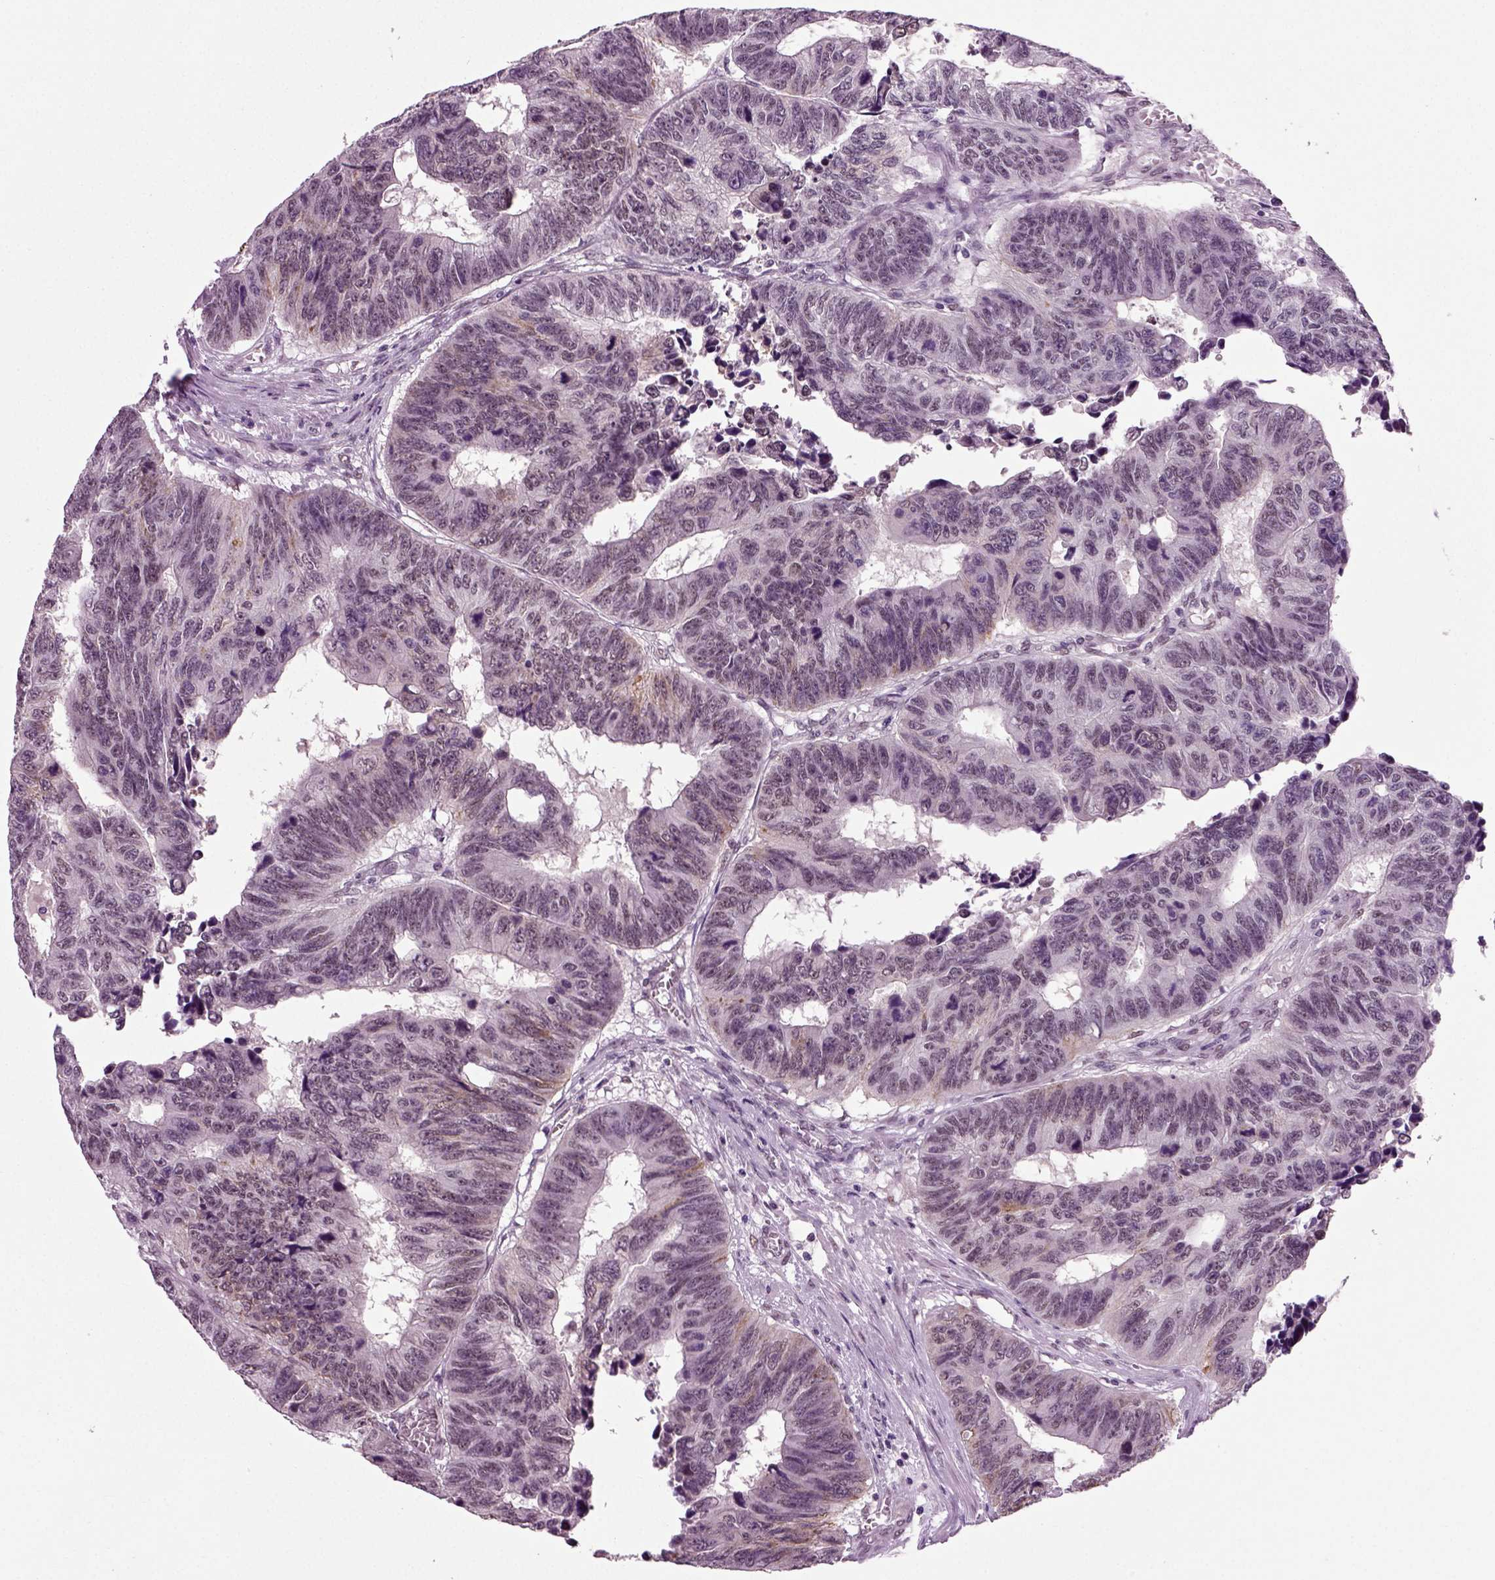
{"staining": {"intensity": "weak", "quantity": "<25%", "location": "cytoplasmic/membranous"}, "tissue": "colorectal cancer", "cell_type": "Tumor cells", "image_type": "cancer", "snomed": [{"axis": "morphology", "description": "Adenocarcinoma, NOS"}, {"axis": "topography", "description": "Rectum"}], "caption": "Immunohistochemistry (IHC) photomicrograph of neoplastic tissue: human adenocarcinoma (colorectal) stained with DAB displays no significant protein positivity in tumor cells. Brightfield microscopy of immunohistochemistry (IHC) stained with DAB (brown) and hematoxylin (blue), captured at high magnification.", "gene": "RCOR3", "patient": {"sex": "female", "age": 85}}